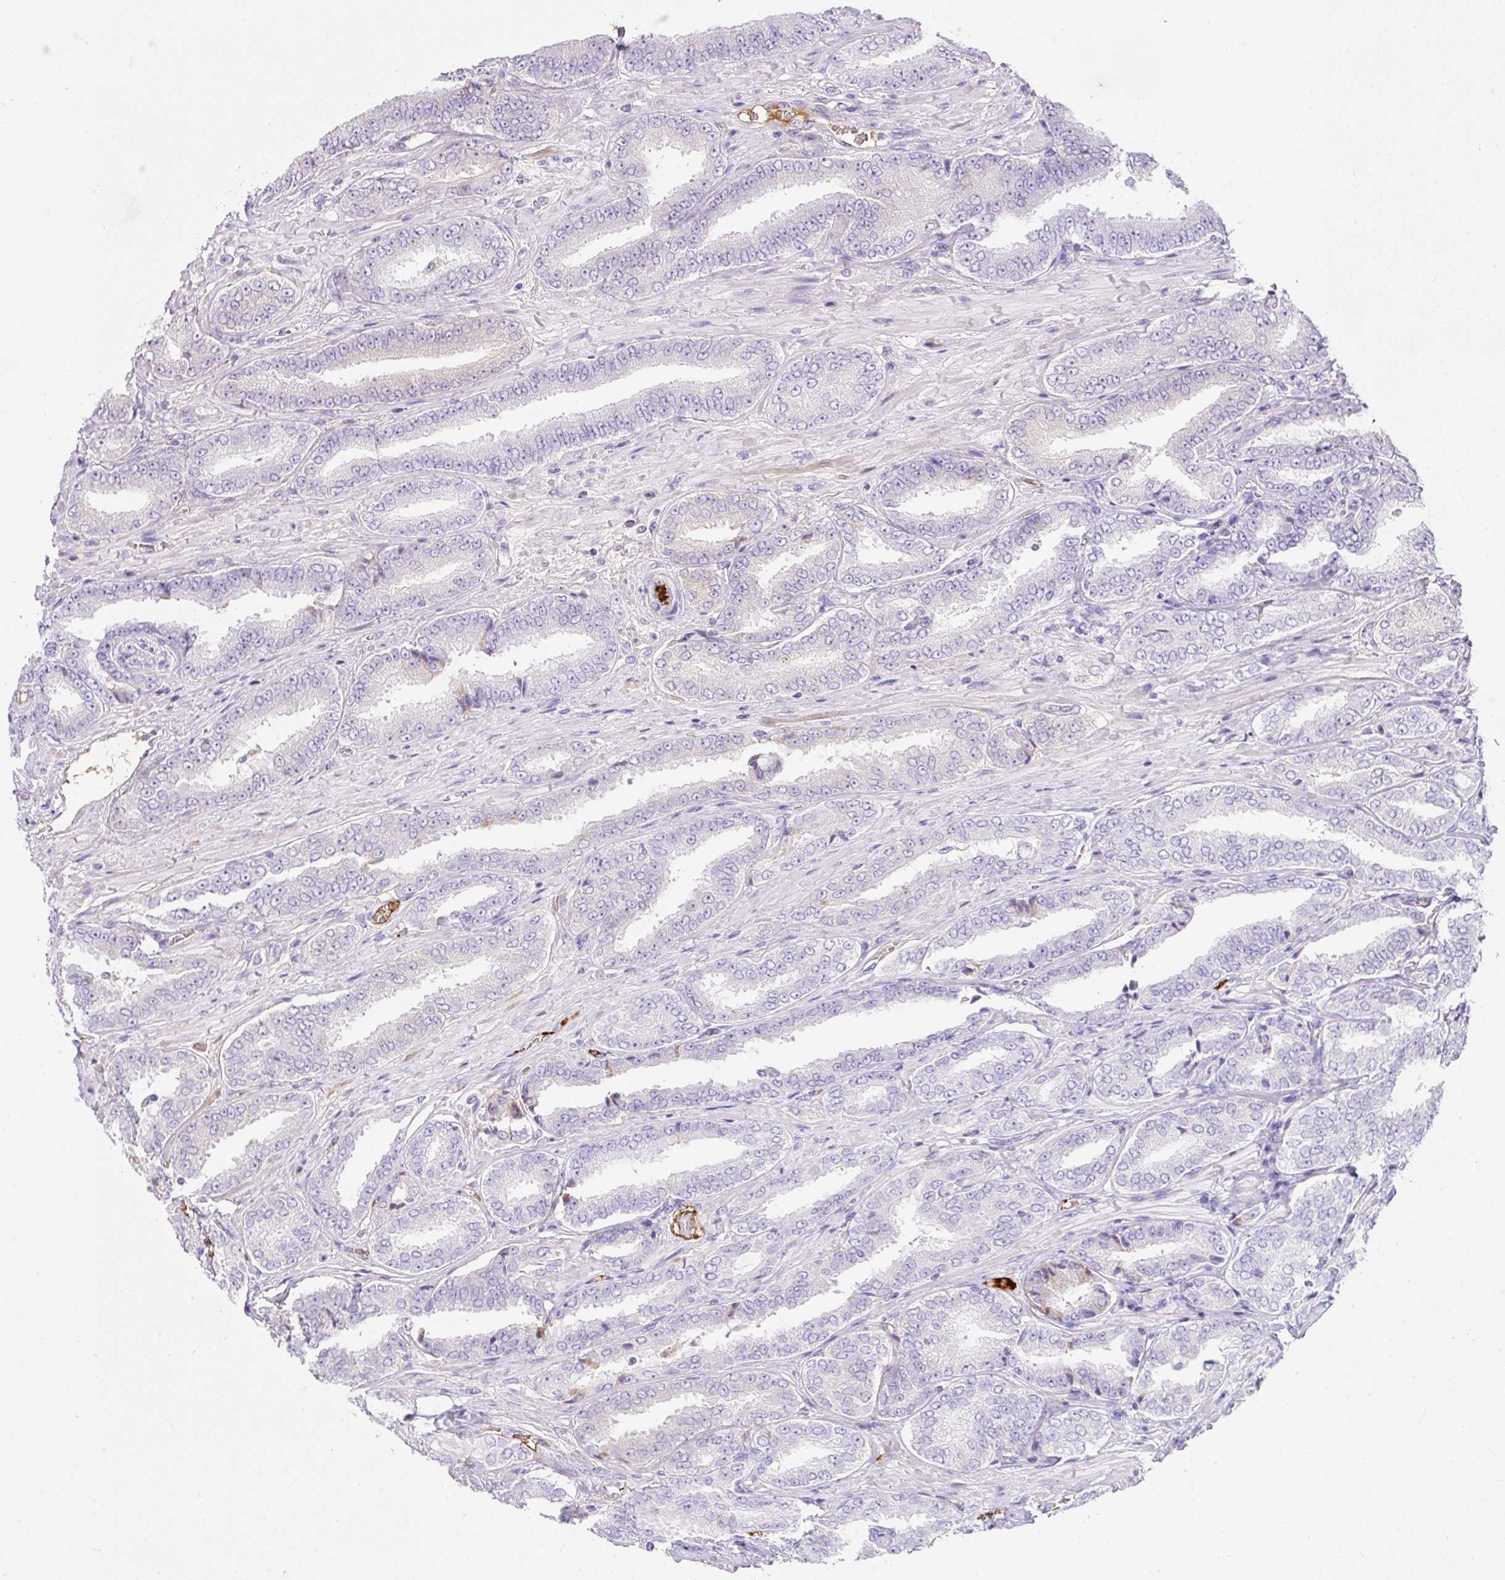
{"staining": {"intensity": "negative", "quantity": "none", "location": "none"}, "tissue": "prostate cancer", "cell_type": "Tumor cells", "image_type": "cancer", "snomed": [{"axis": "morphology", "description": "Adenocarcinoma, High grade"}, {"axis": "topography", "description": "Prostate"}], "caption": "Tumor cells show no significant positivity in prostate adenocarcinoma (high-grade).", "gene": "APOC4-APOC2", "patient": {"sex": "male", "age": 72}}